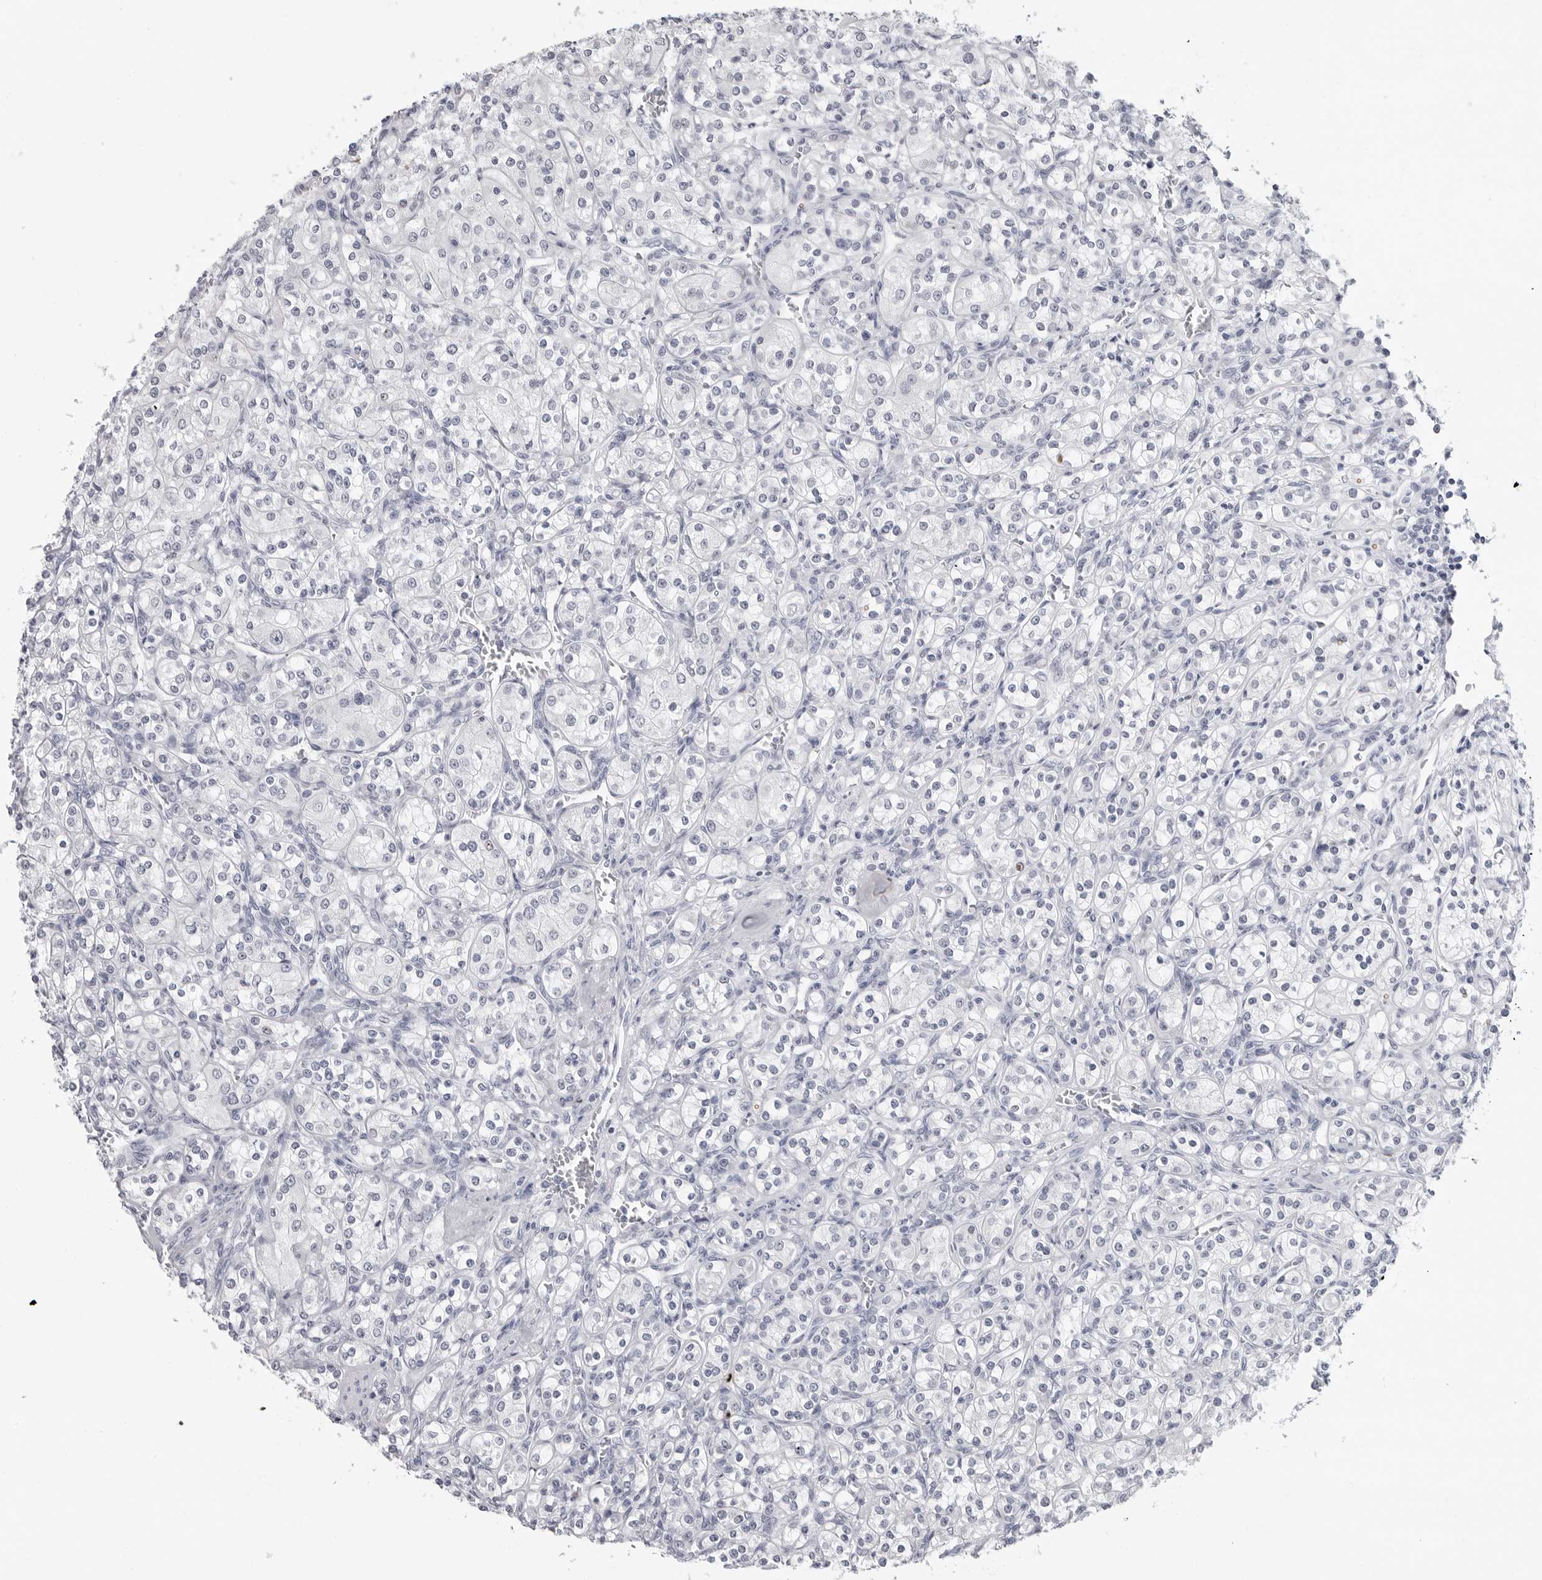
{"staining": {"intensity": "negative", "quantity": "none", "location": "none"}, "tissue": "renal cancer", "cell_type": "Tumor cells", "image_type": "cancer", "snomed": [{"axis": "morphology", "description": "Adenocarcinoma, NOS"}, {"axis": "topography", "description": "Kidney"}], "caption": "An immunohistochemistry (IHC) photomicrograph of renal cancer (adenocarcinoma) is shown. There is no staining in tumor cells of renal cancer (adenocarcinoma). Nuclei are stained in blue.", "gene": "PGA3", "patient": {"sex": "male", "age": 77}}